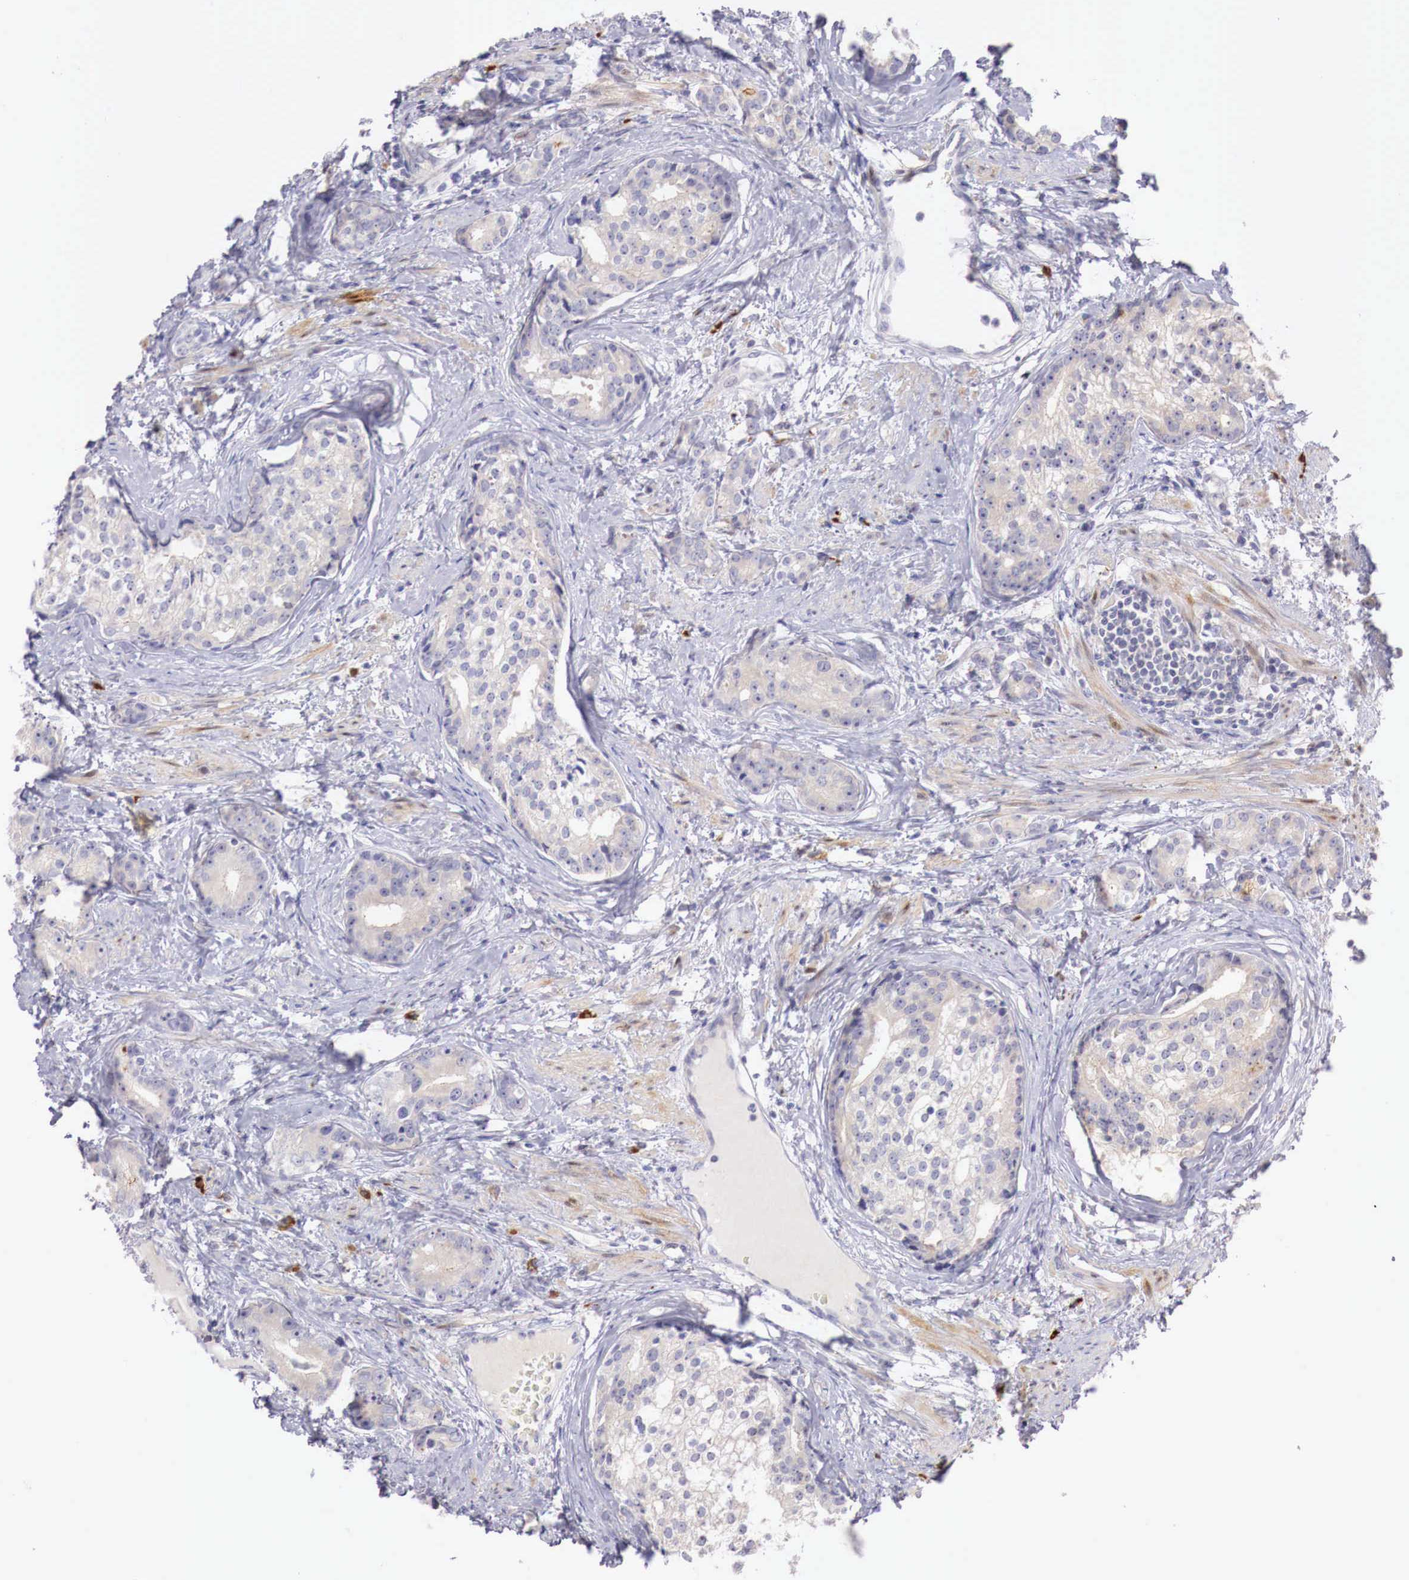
{"staining": {"intensity": "negative", "quantity": "none", "location": "none"}, "tissue": "prostate cancer", "cell_type": "Tumor cells", "image_type": "cancer", "snomed": [{"axis": "morphology", "description": "Adenocarcinoma, Medium grade"}, {"axis": "topography", "description": "Prostate"}], "caption": "Adenocarcinoma (medium-grade) (prostate) stained for a protein using immunohistochemistry displays no staining tumor cells.", "gene": "CLCN5", "patient": {"sex": "male", "age": 59}}